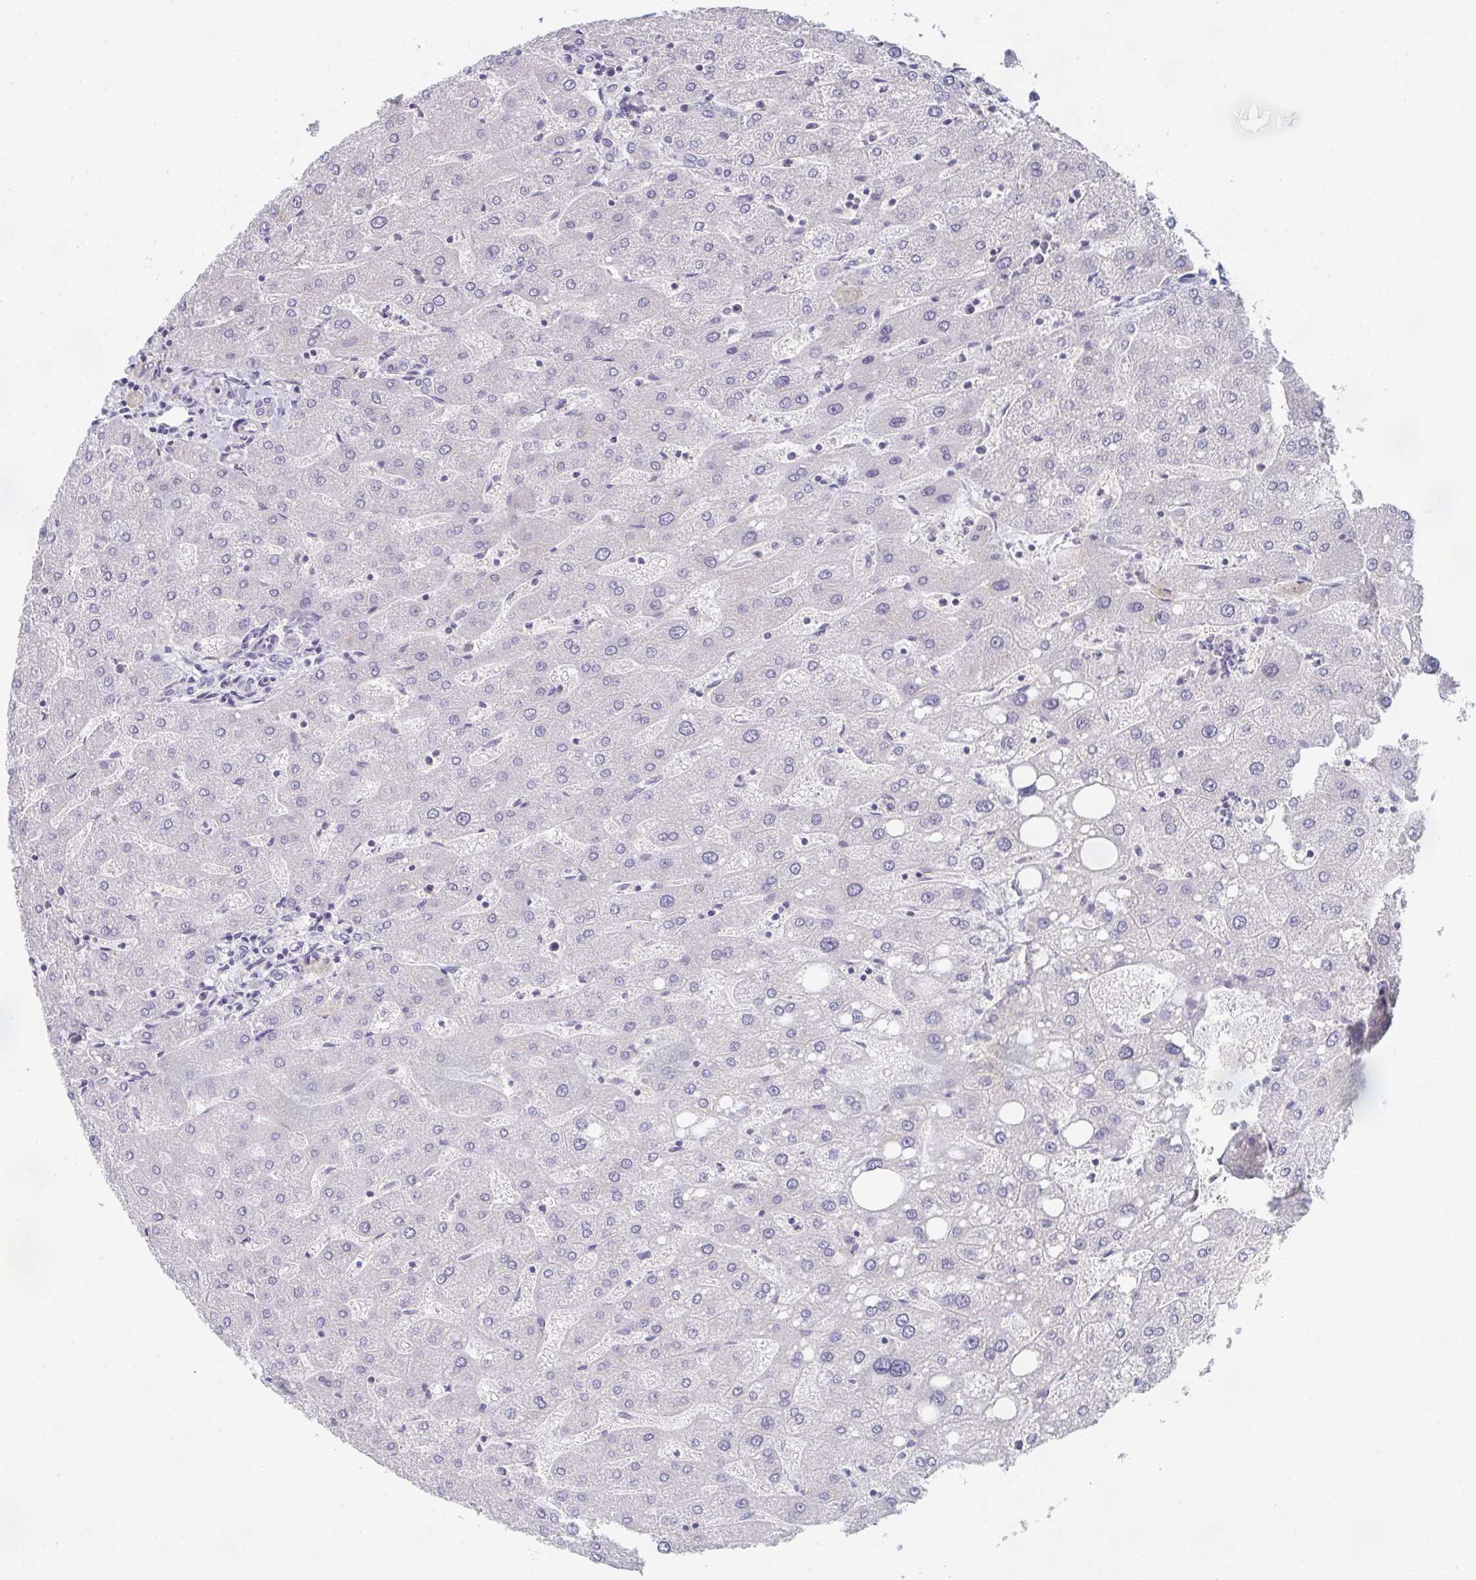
{"staining": {"intensity": "negative", "quantity": "none", "location": "none"}, "tissue": "liver", "cell_type": "Cholangiocytes", "image_type": "normal", "snomed": [{"axis": "morphology", "description": "Normal tissue, NOS"}, {"axis": "topography", "description": "Liver"}], "caption": "High magnification brightfield microscopy of benign liver stained with DAB (3,3'-diaminobenzidine) (brown) and counterstained with hematoxylin (blue): cholangiocytes show no significant staining.", "gene": "CHMP5", "patient": {"sex": "male", "age": 67}}